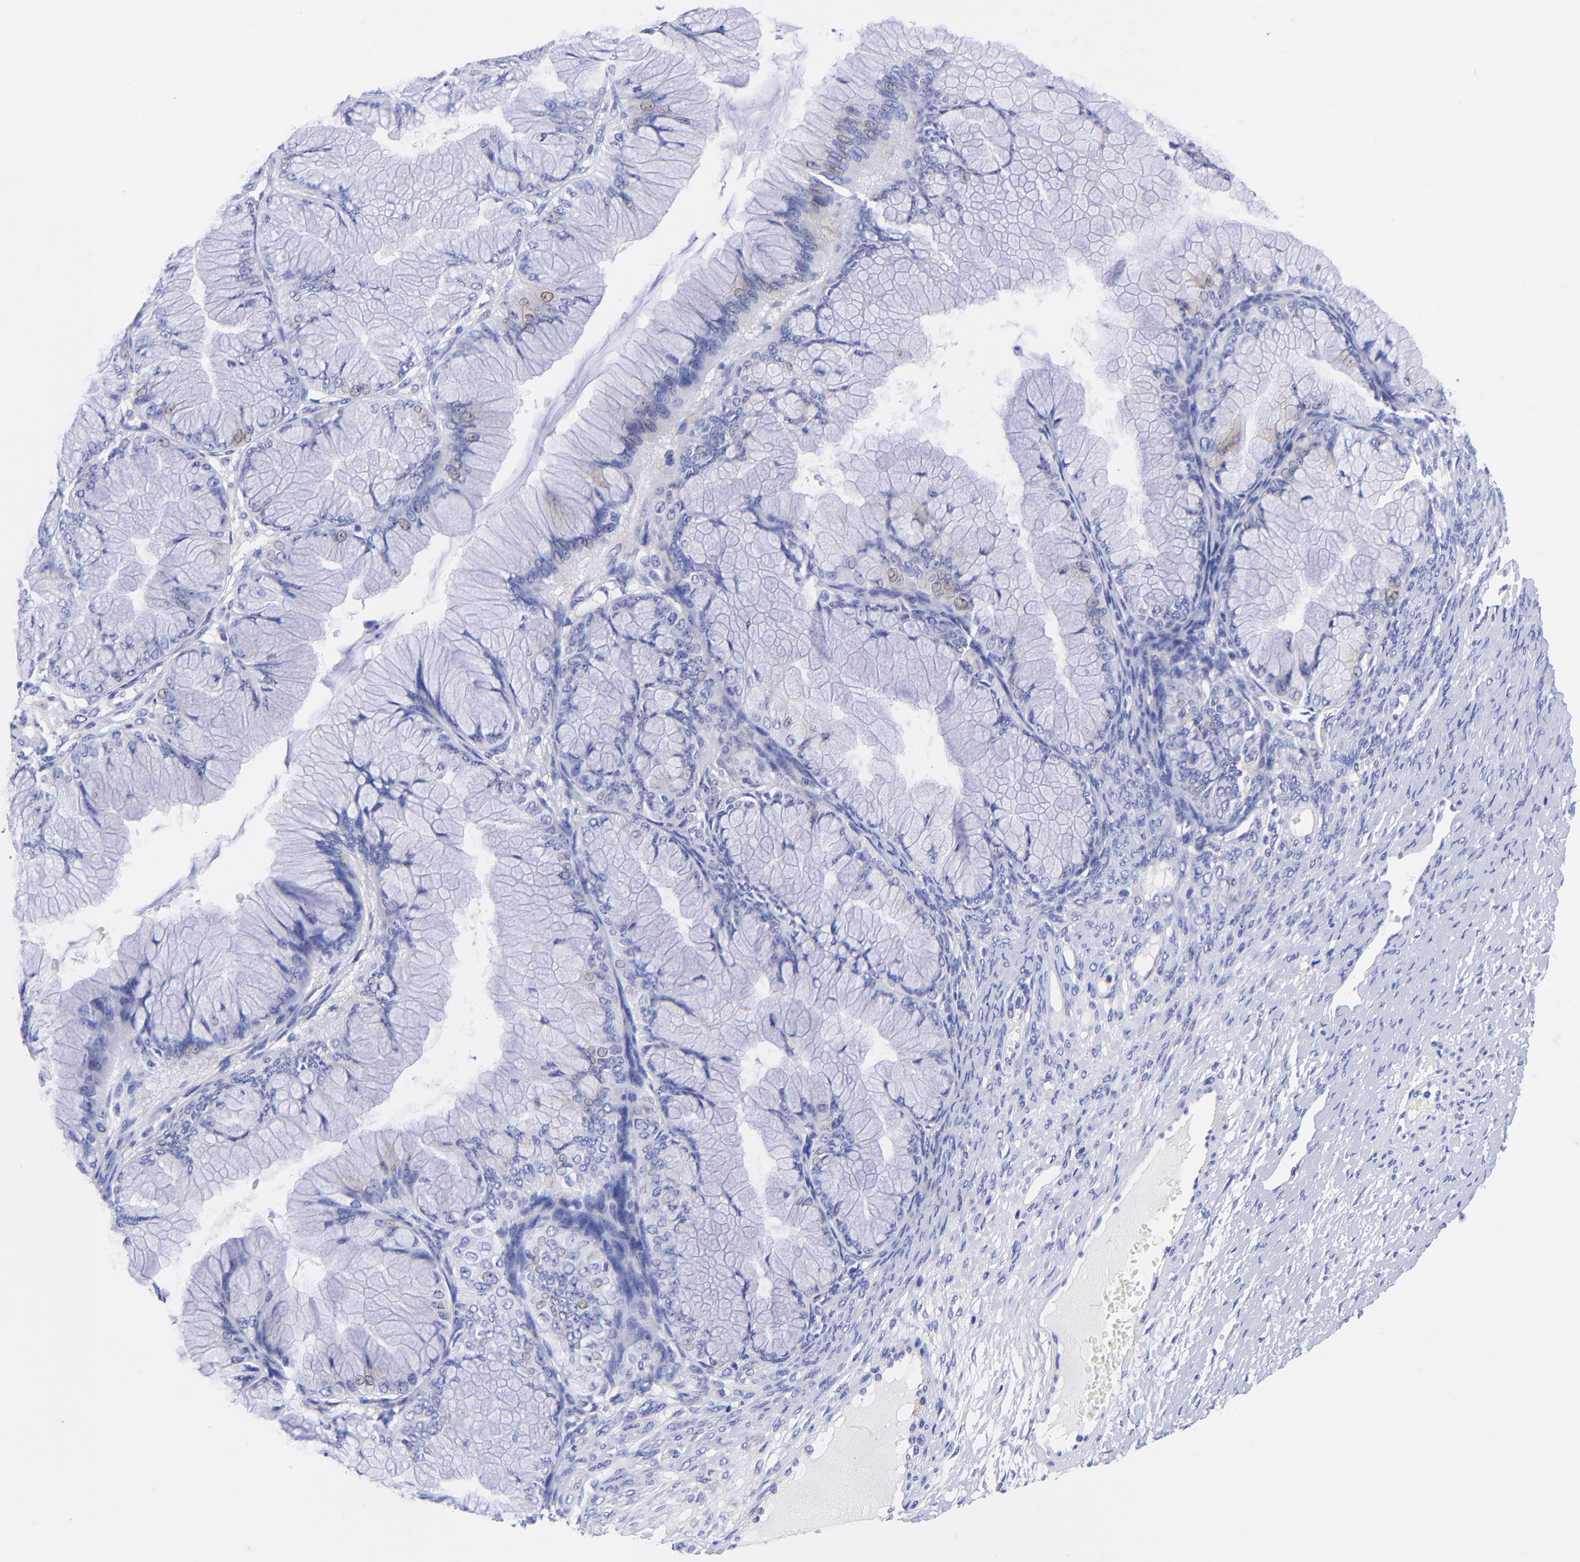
{"staining": {"intensity": "negative", "quantity": "none", "location": "none"}, "tissue": "ovarian cancer", "cell_type": "Tumor cells", "image_type": "cancer", "snomed": [{"axis": "morphology", "description": "Cystadenocarcinoma, mucinous, NOS"}, {"axis": "topography", "description": "Ovary"}], "caption": "Tumor cells show no significant staining in ovarian mucinous cystadenocarcinoma.", "gene": "GPHN", "patient": {"sex": "female", "age": 63}}